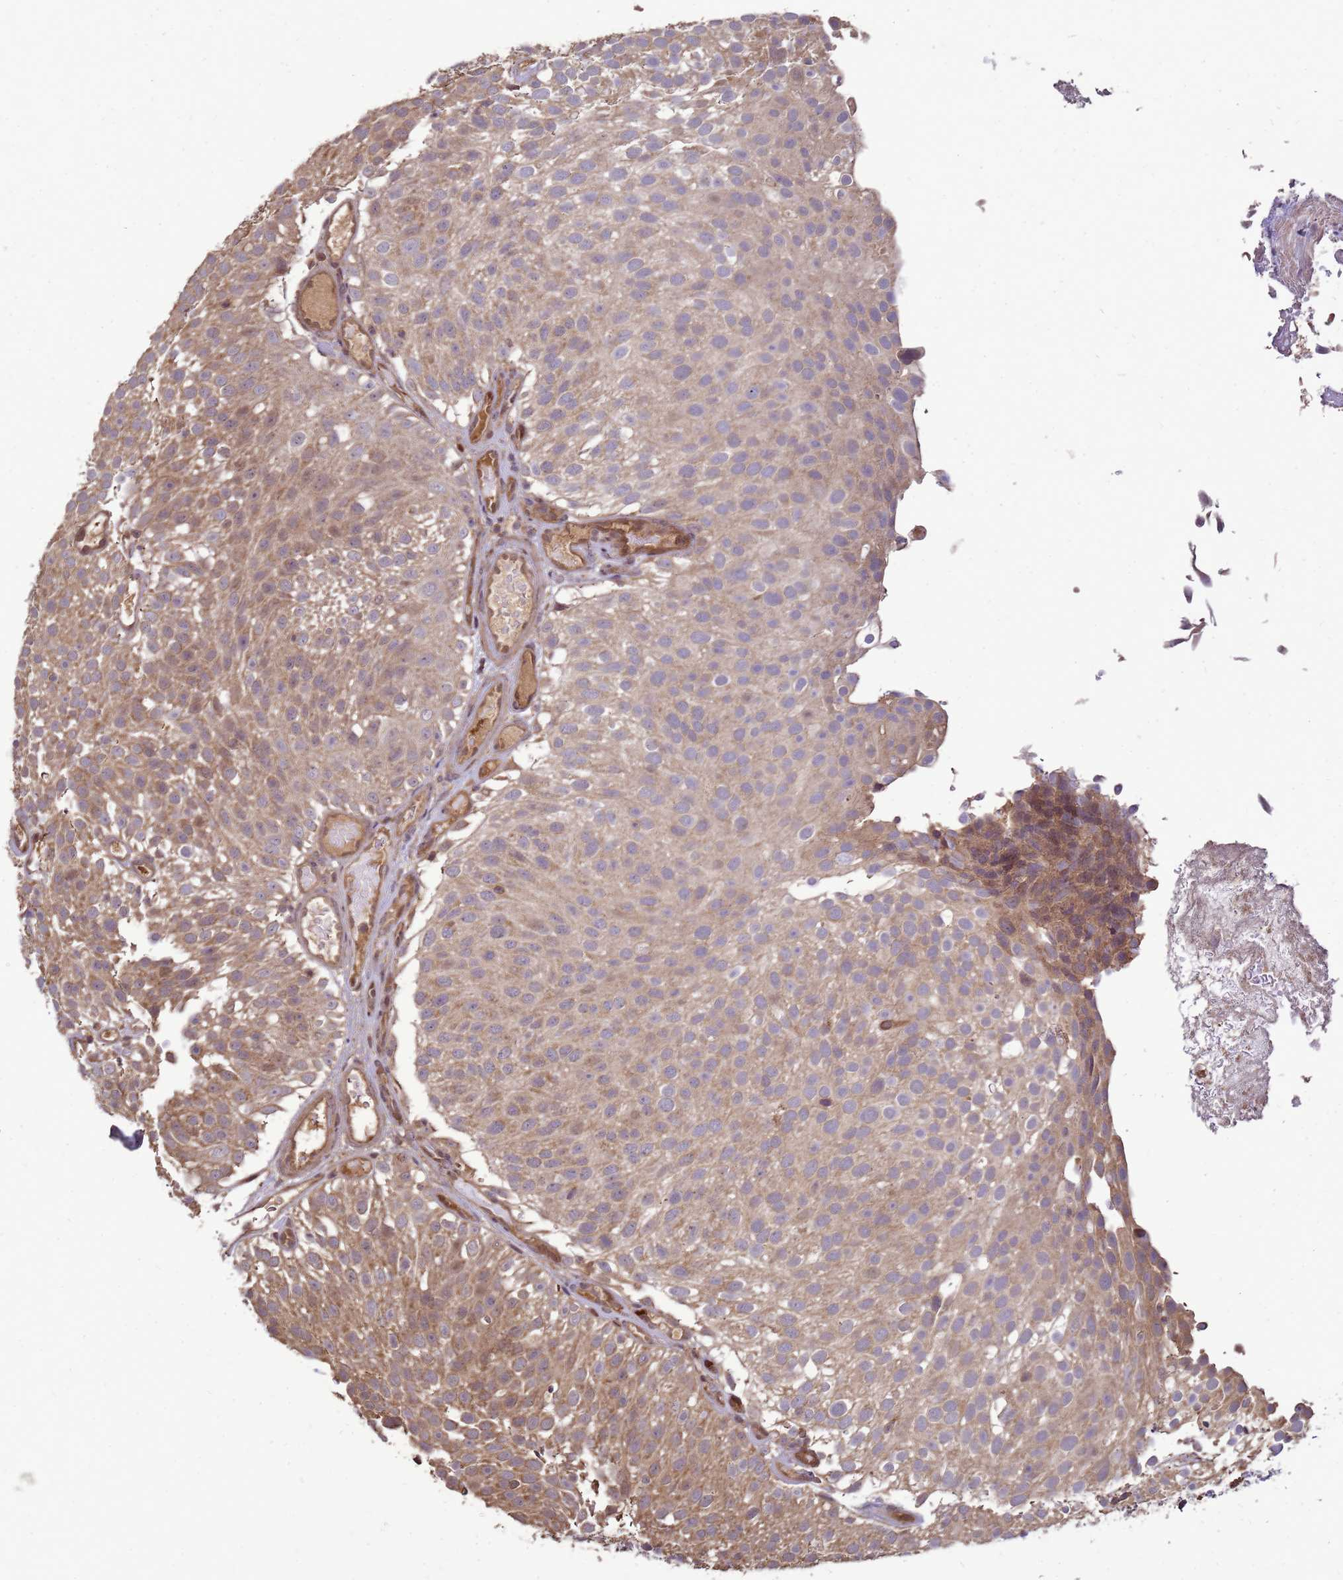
{"staining": {"intensity": "moderate", "quantity": "25%-75%", "location": "cytoplasmic/membranous"}, "tissue": "urothelial cancer", "cell_type": "Tumor cells", "image_type": "cancer", "snomed": [{"axis": "morphology", "description": "Urothelial carcinoma, Low grade"}, {"axis": "topography", "description": "Urinary bladder"}], "caption": "Immunohistochemical staining of urothelial cancer reveals moderate cytoplasmic/membranous protein positivity in about 25%-75% of tumor cells.", "gene": "CRBN", "patient": {"sex": "male", "age": 78}}